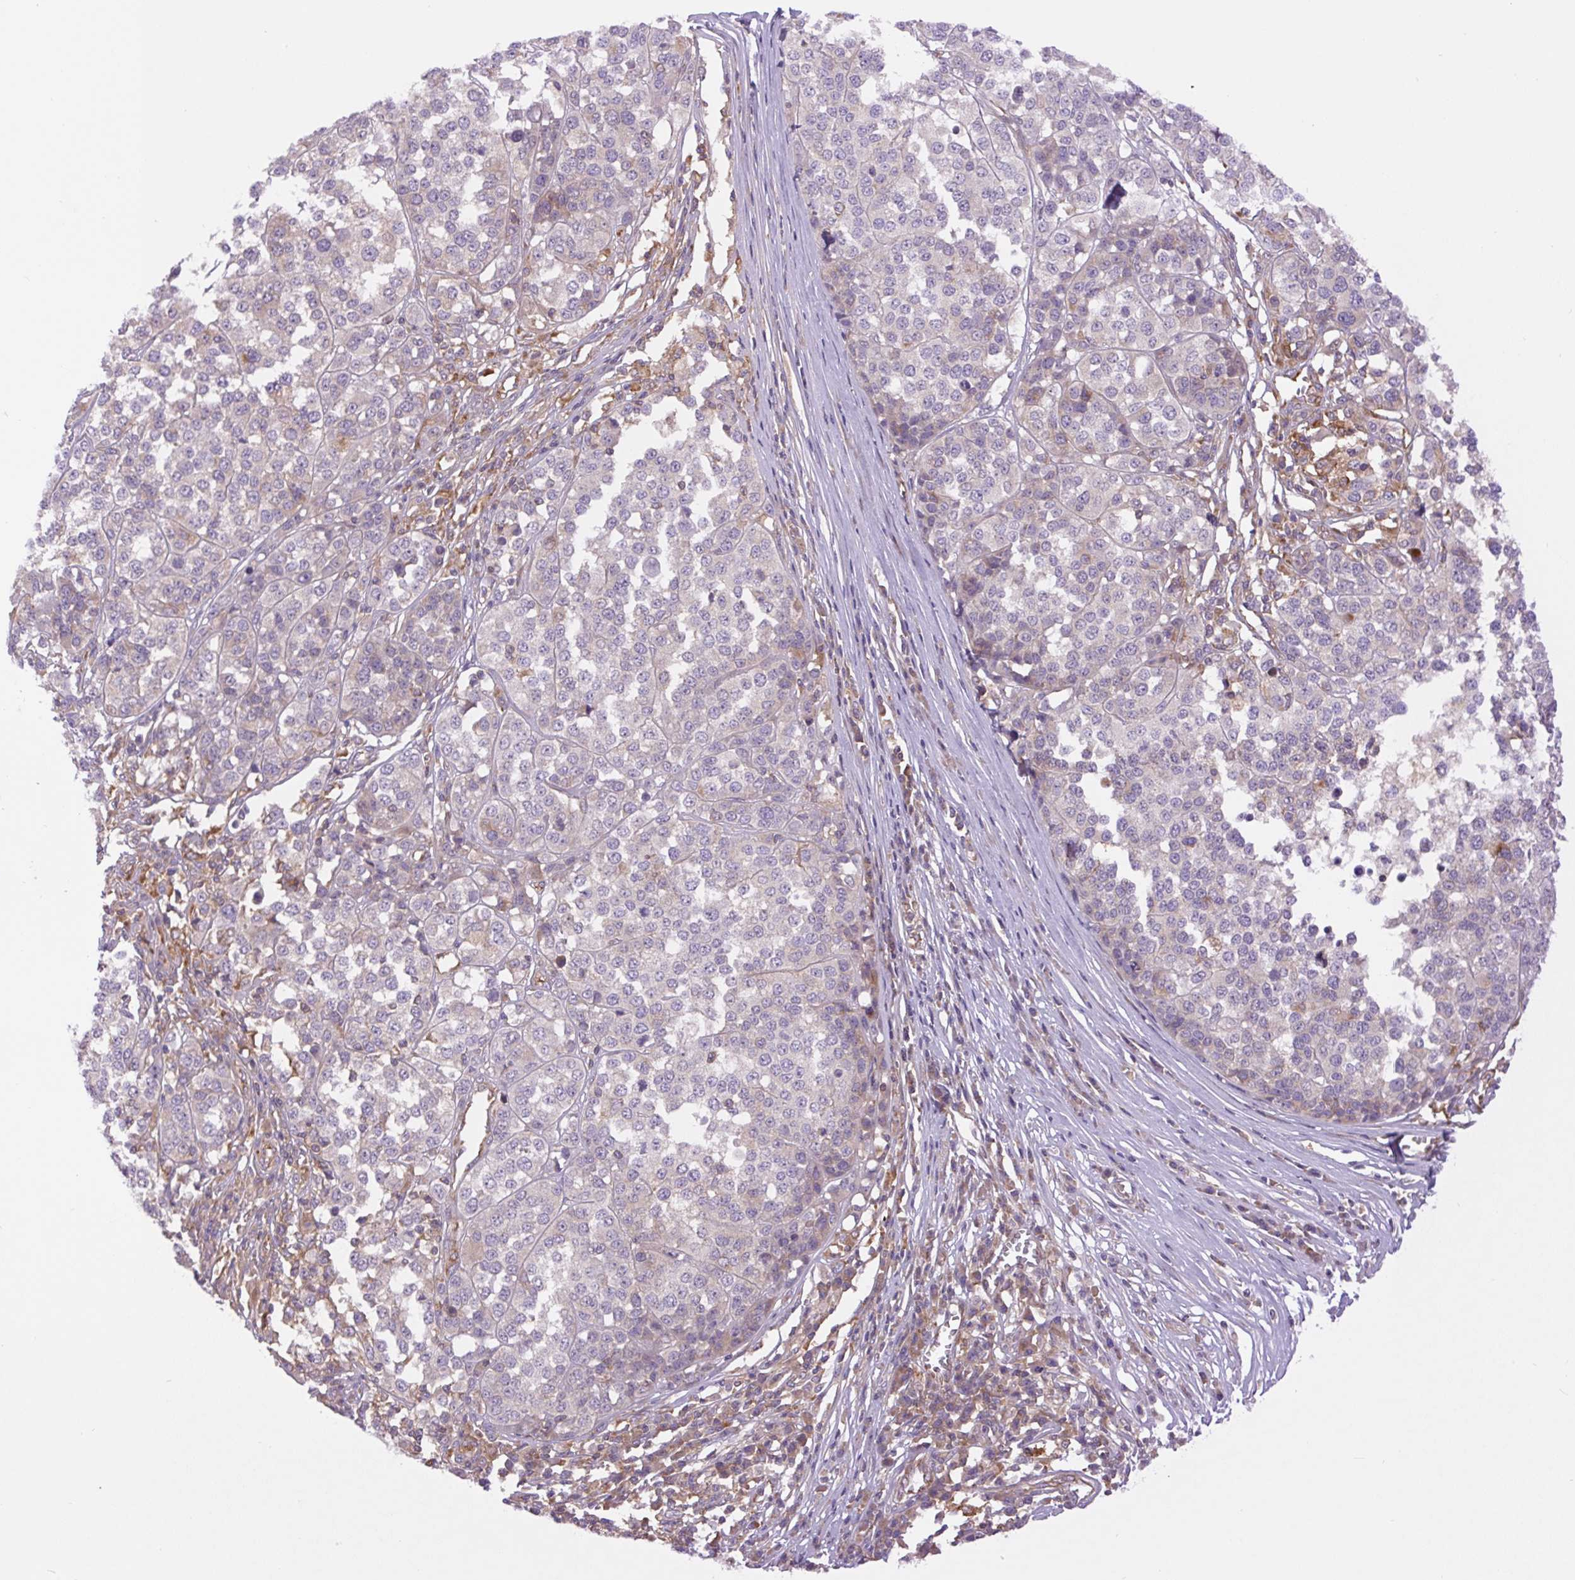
{"staining": {"intensity": "weak", "quantity": "<25%", "location": "cytoplasmic/membranous"}, "tissue": "melanoma", "cell_type": "Tumor cells", "image_type": "cancer", "snomed": [{"axis": "morphology", "description": "Malignant melanoma, Metastatic site"}, {"axis": "topography", "description": "Lymph node"}], "caption": "There is no significant staining in tumor cells of melanoma.", "gene": "MINK1", "patient": {"sex": "male", "age": 44}}